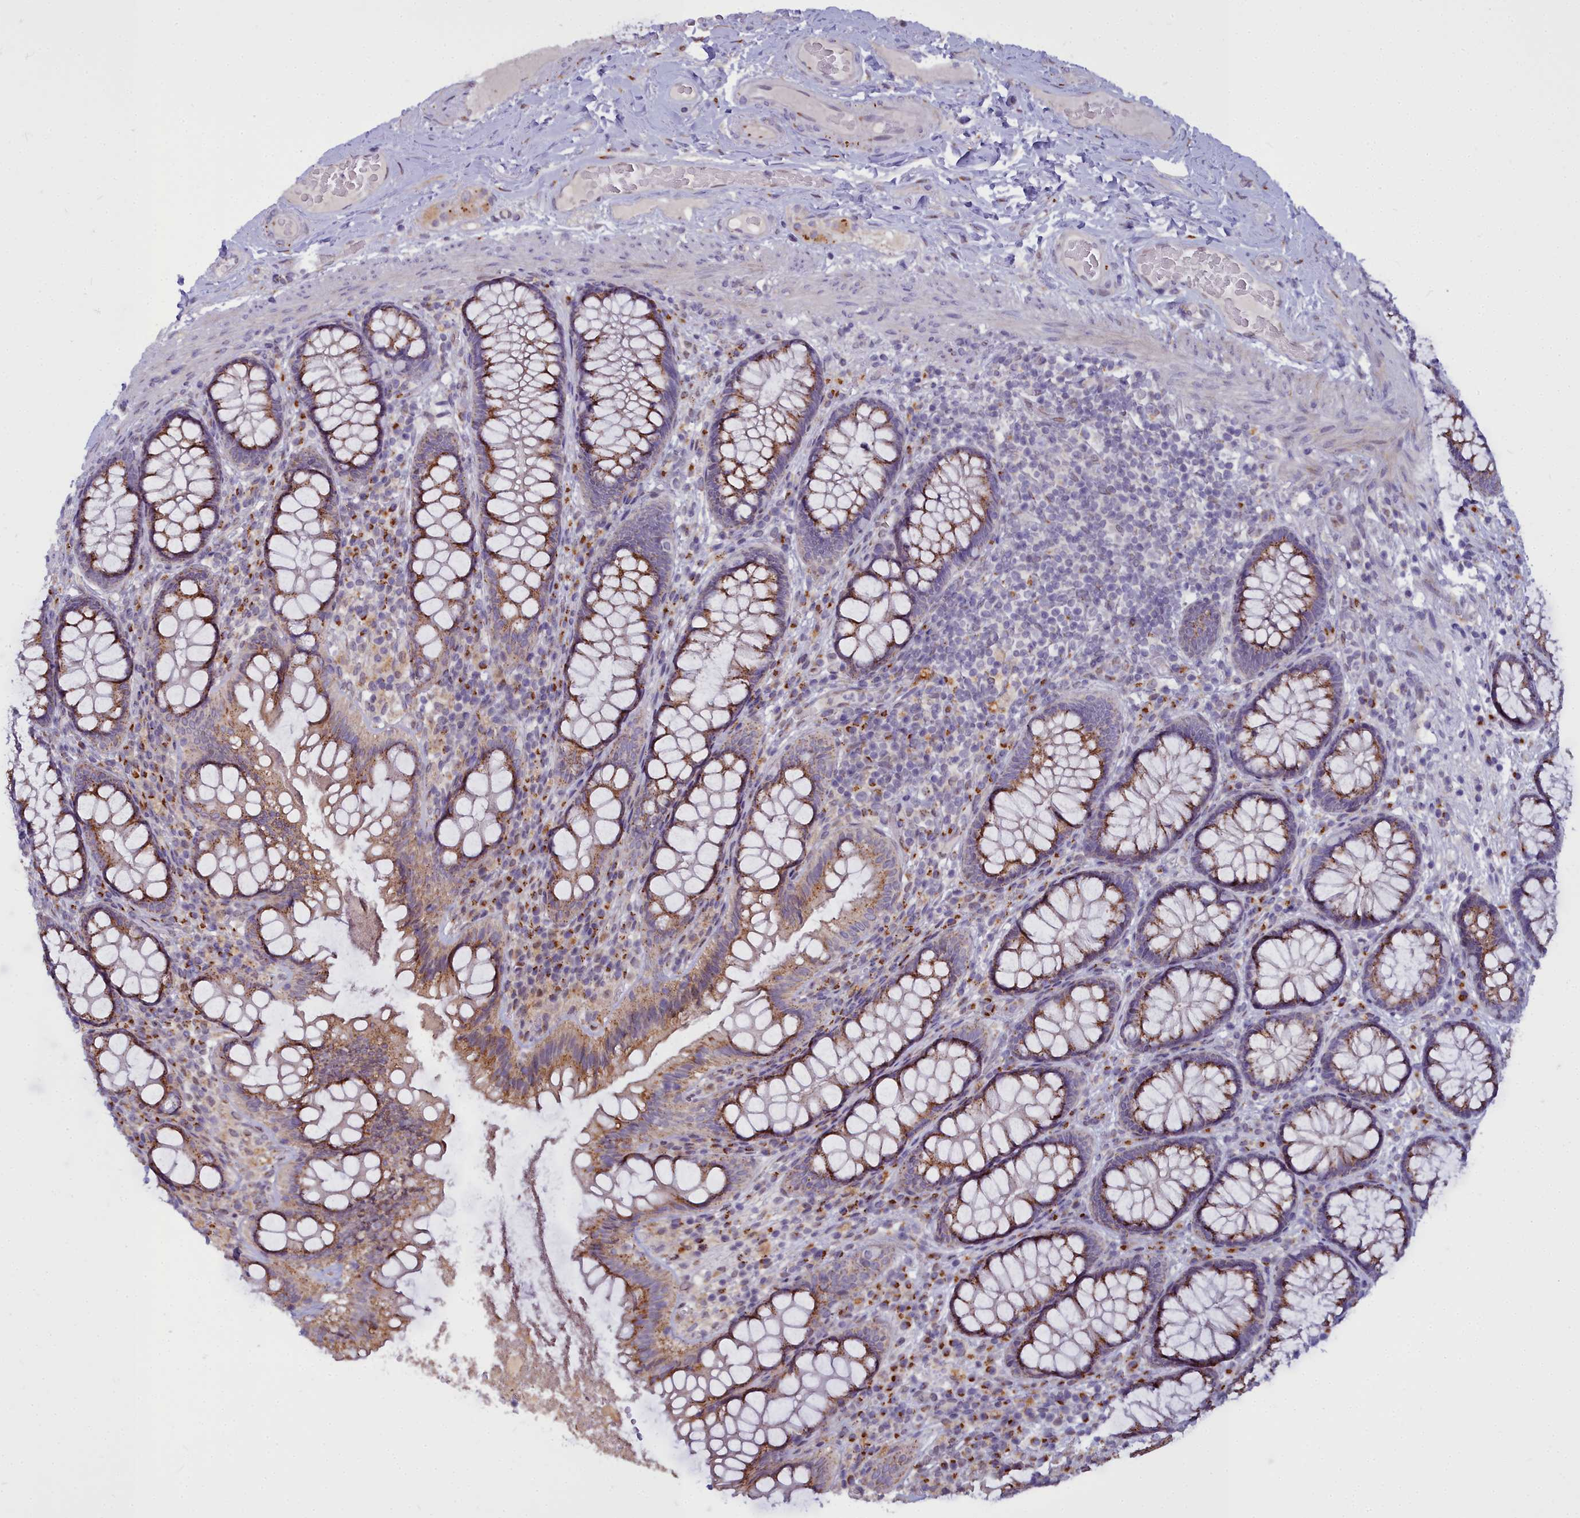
{"staining": {"intensity": "moderate", "quantity": ">75%", "location": "cytoplasmic/membranous"}, "tissue": "rectum", "cell_type": "Glandular cells", "image_type": "normal", "snomed": [{"axis": "morphology", "description": "Normal tissue, NOS"}, {"axis": "topography", "description": "Rectum"}], "caption": "About >75% of glandular cells in benign rectum show moderate cytoplasmic/membranous protein expression as visualized by brown immunohistochemical staining.", "gene": "WDPCP", "patient": {"sex": "male", "age": 83}}